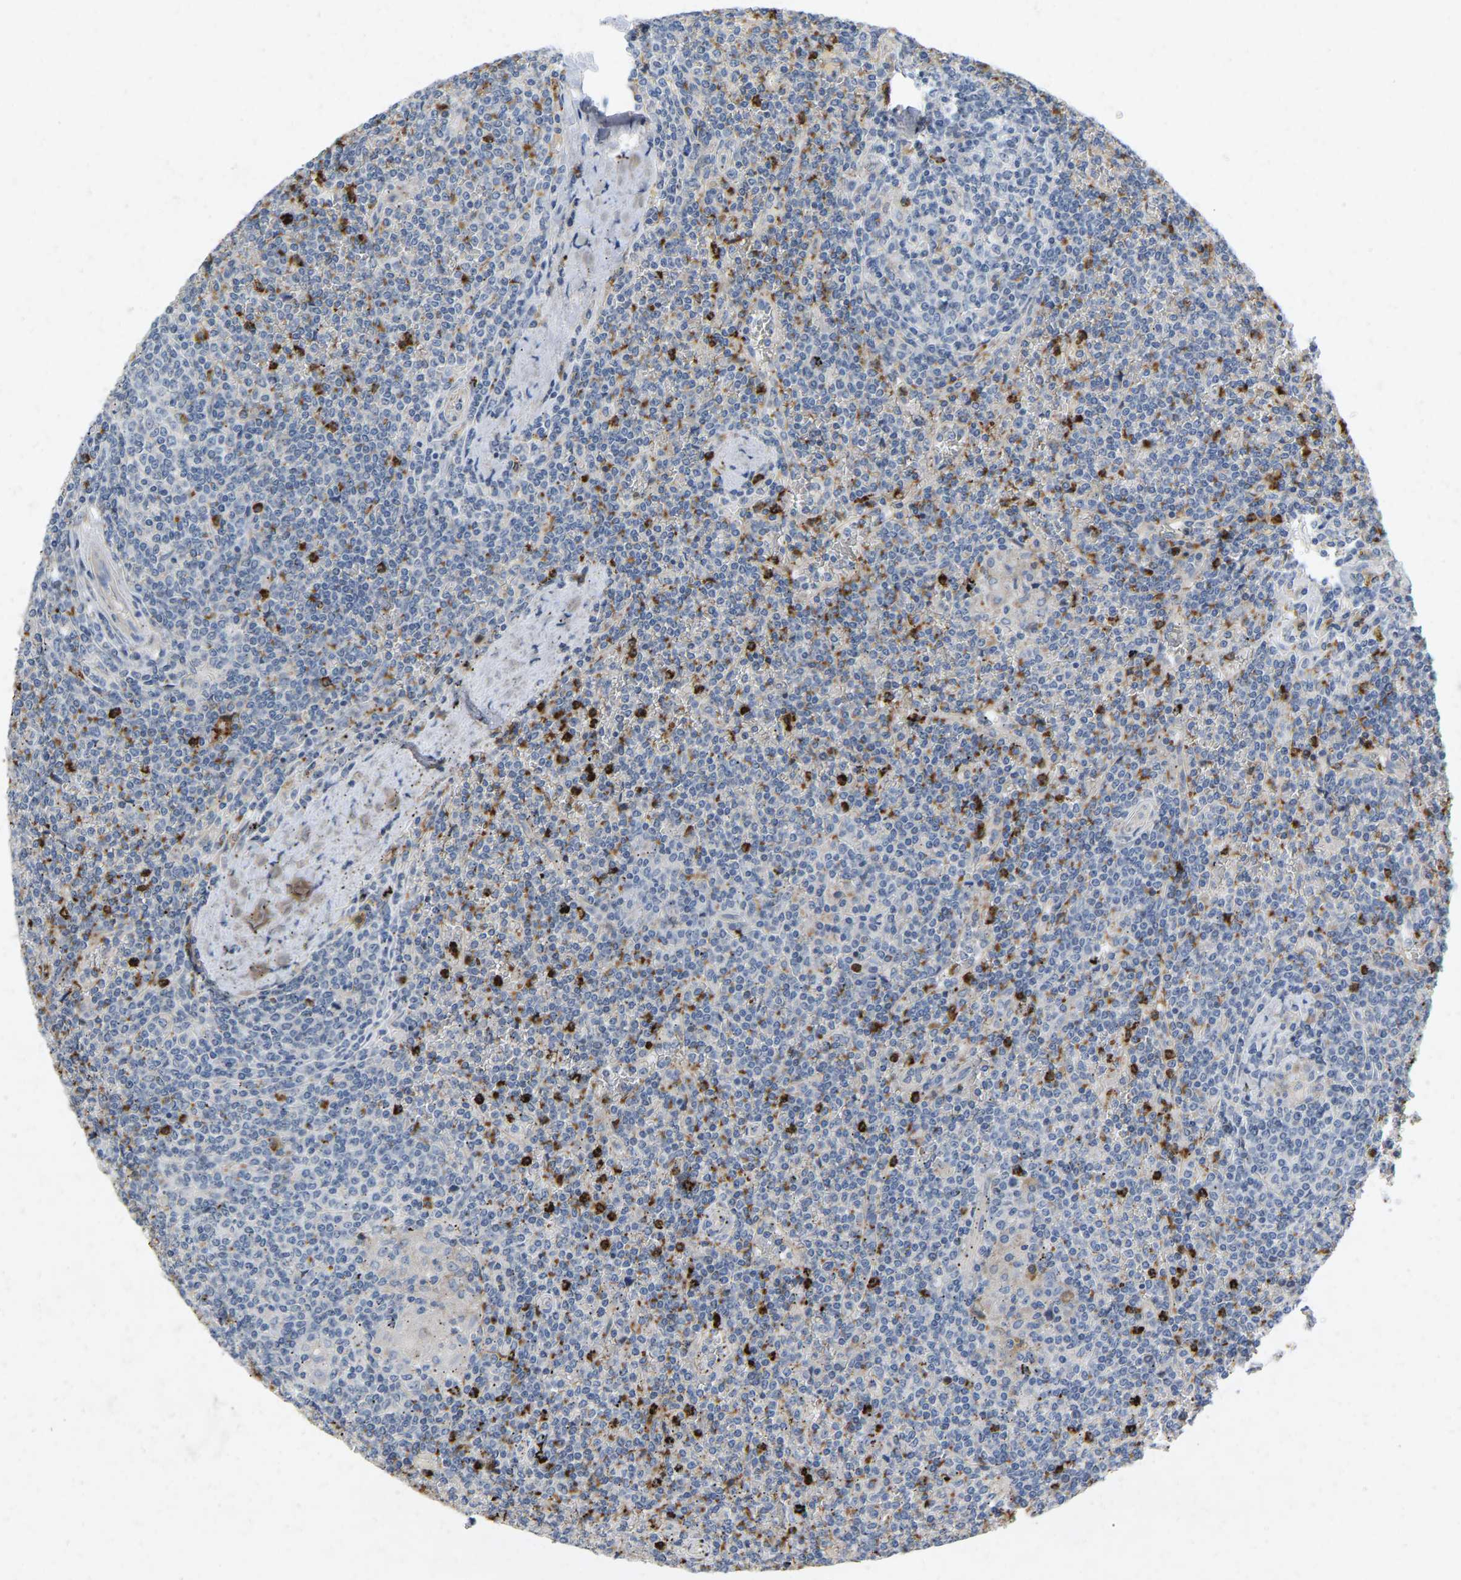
{"staining": {"intensity": "negative", "quantity": "none", "location": "none"}, "tissue": "lymphoma", "cell_type": "Tumor cells", "image_type": "cancer", "snomed": [{"axis": "morphology", "description": "Malignant lymphoma, non-Hodgkin's type, Low grade"}, {"axis": "topography", "description": "Spleen"}], "caption": "Tumor cells show no significant expression in malignant lymphoma, non-Hodgkin's type (low-grade).", "gene": "RHEB", "patient": {"sex": "female", "age": 19}}